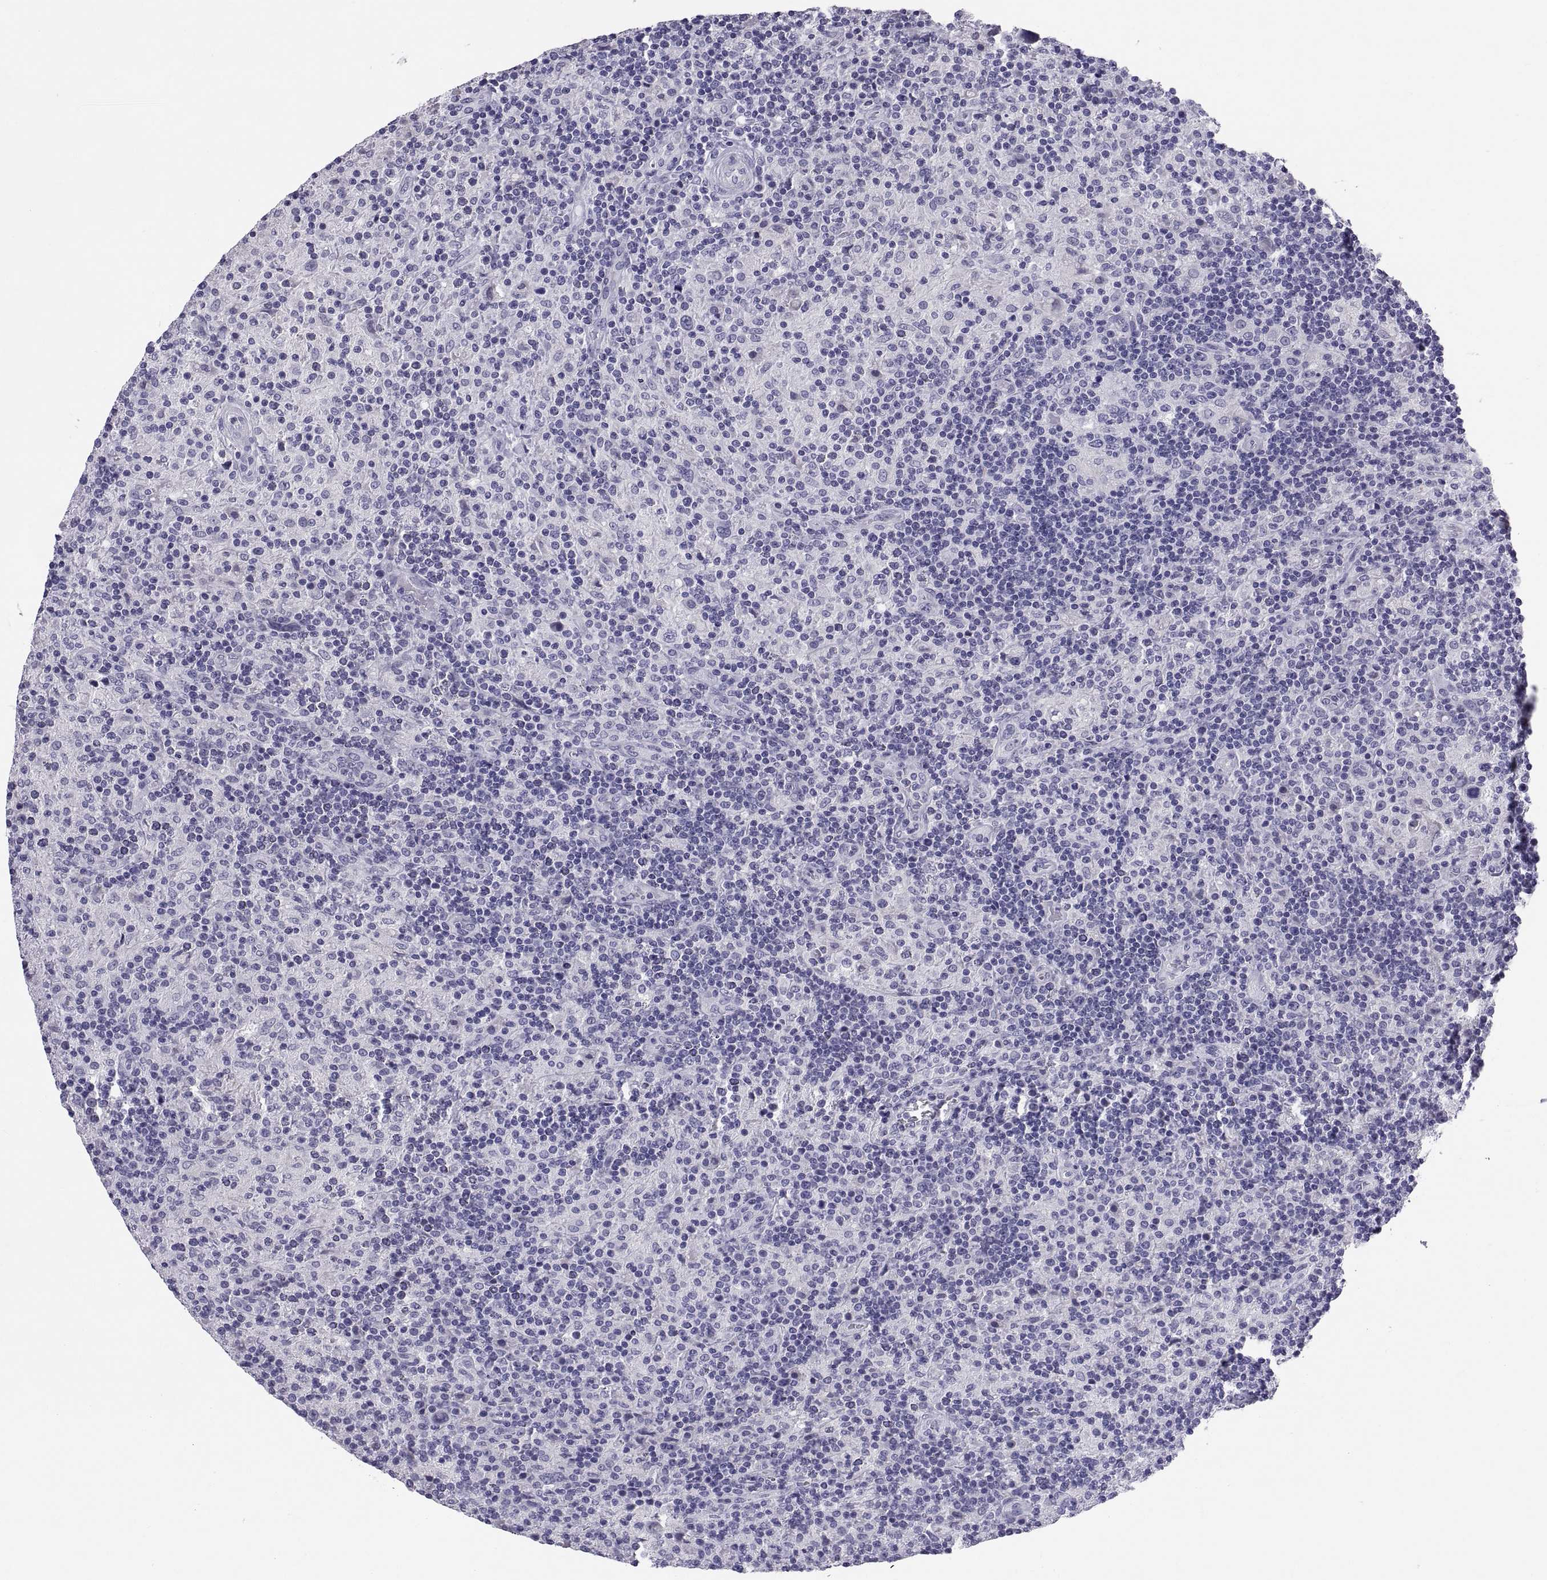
{"staining": {"intensity": "negative", "quantity": "none", "location": "none"}, "tissue": "lymphoma", "cell_type": "Tumor cells", "image_type": "cancer", "snomed": [{"axis": "morphology", "description": "Hodgkin's disease, NOS"}, {"axis": "topography", "description": "Lymph node"}], "caption": "Tumor cells are negative for brown protein staining in Hodgkin's disease. (DAB immunohistochemistry with hematoxylin counter stain).", "gene": "TEX13A", "patient": {"sex": "male", "age": 70}}